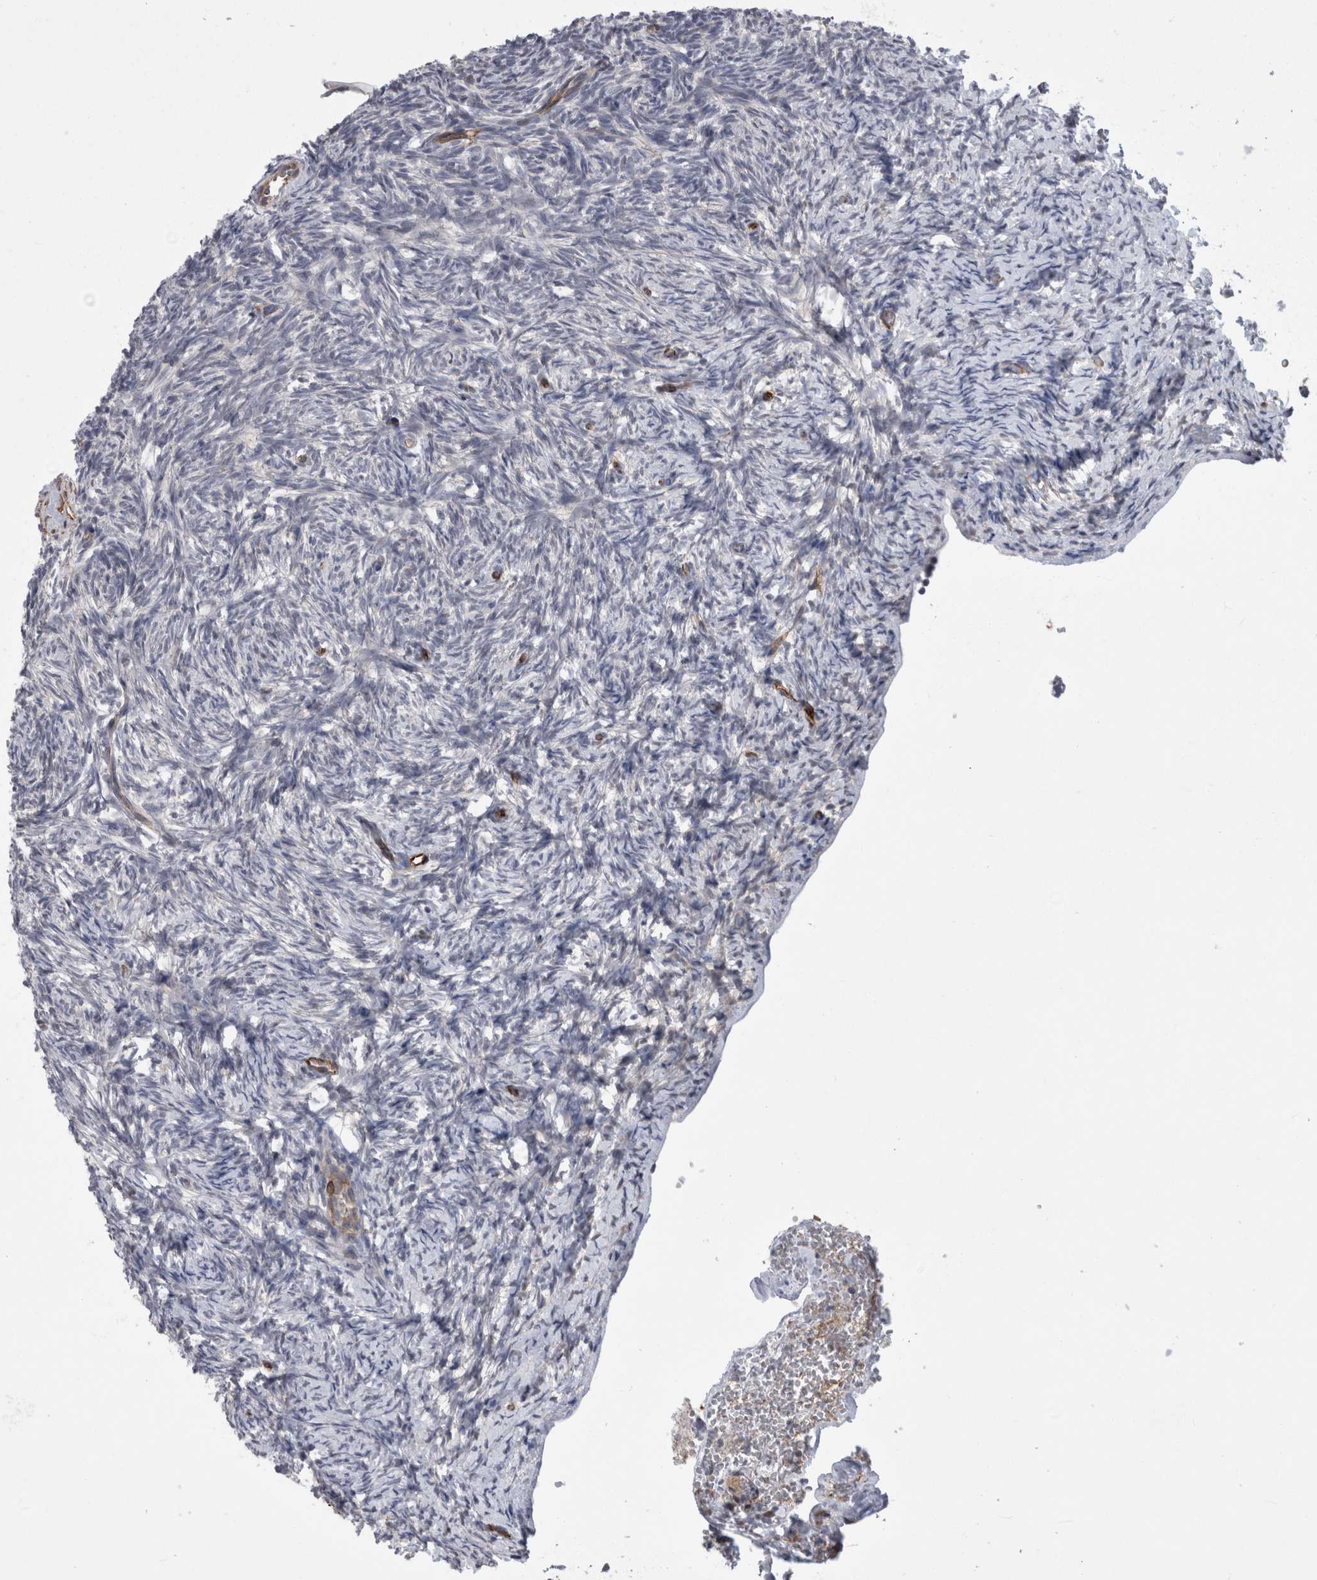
{"staining": {"intensity": "weak", "quantity": "25%-75%", "location": "cytoplasmic/membranous"}, "tissue": "ovary", "cell_type": "Ovarian stroma cells", "image_type": "normal", "snomed": [{"axis": "morphology", "description": "Normal tissue, NOS"}, {"axis": "topography", "description": "Ovary"}], "caption": "Immunohistochemistry (DAB (3,3'-diaminobenzidine)) staining of normal human ovary exhibits weak cytoplasmic/membranous protein staining in approximately 25%-75% of ovarian stroma cells.", "gene": "FAM83H", "patient": {"sex": "female", "age": 34}}